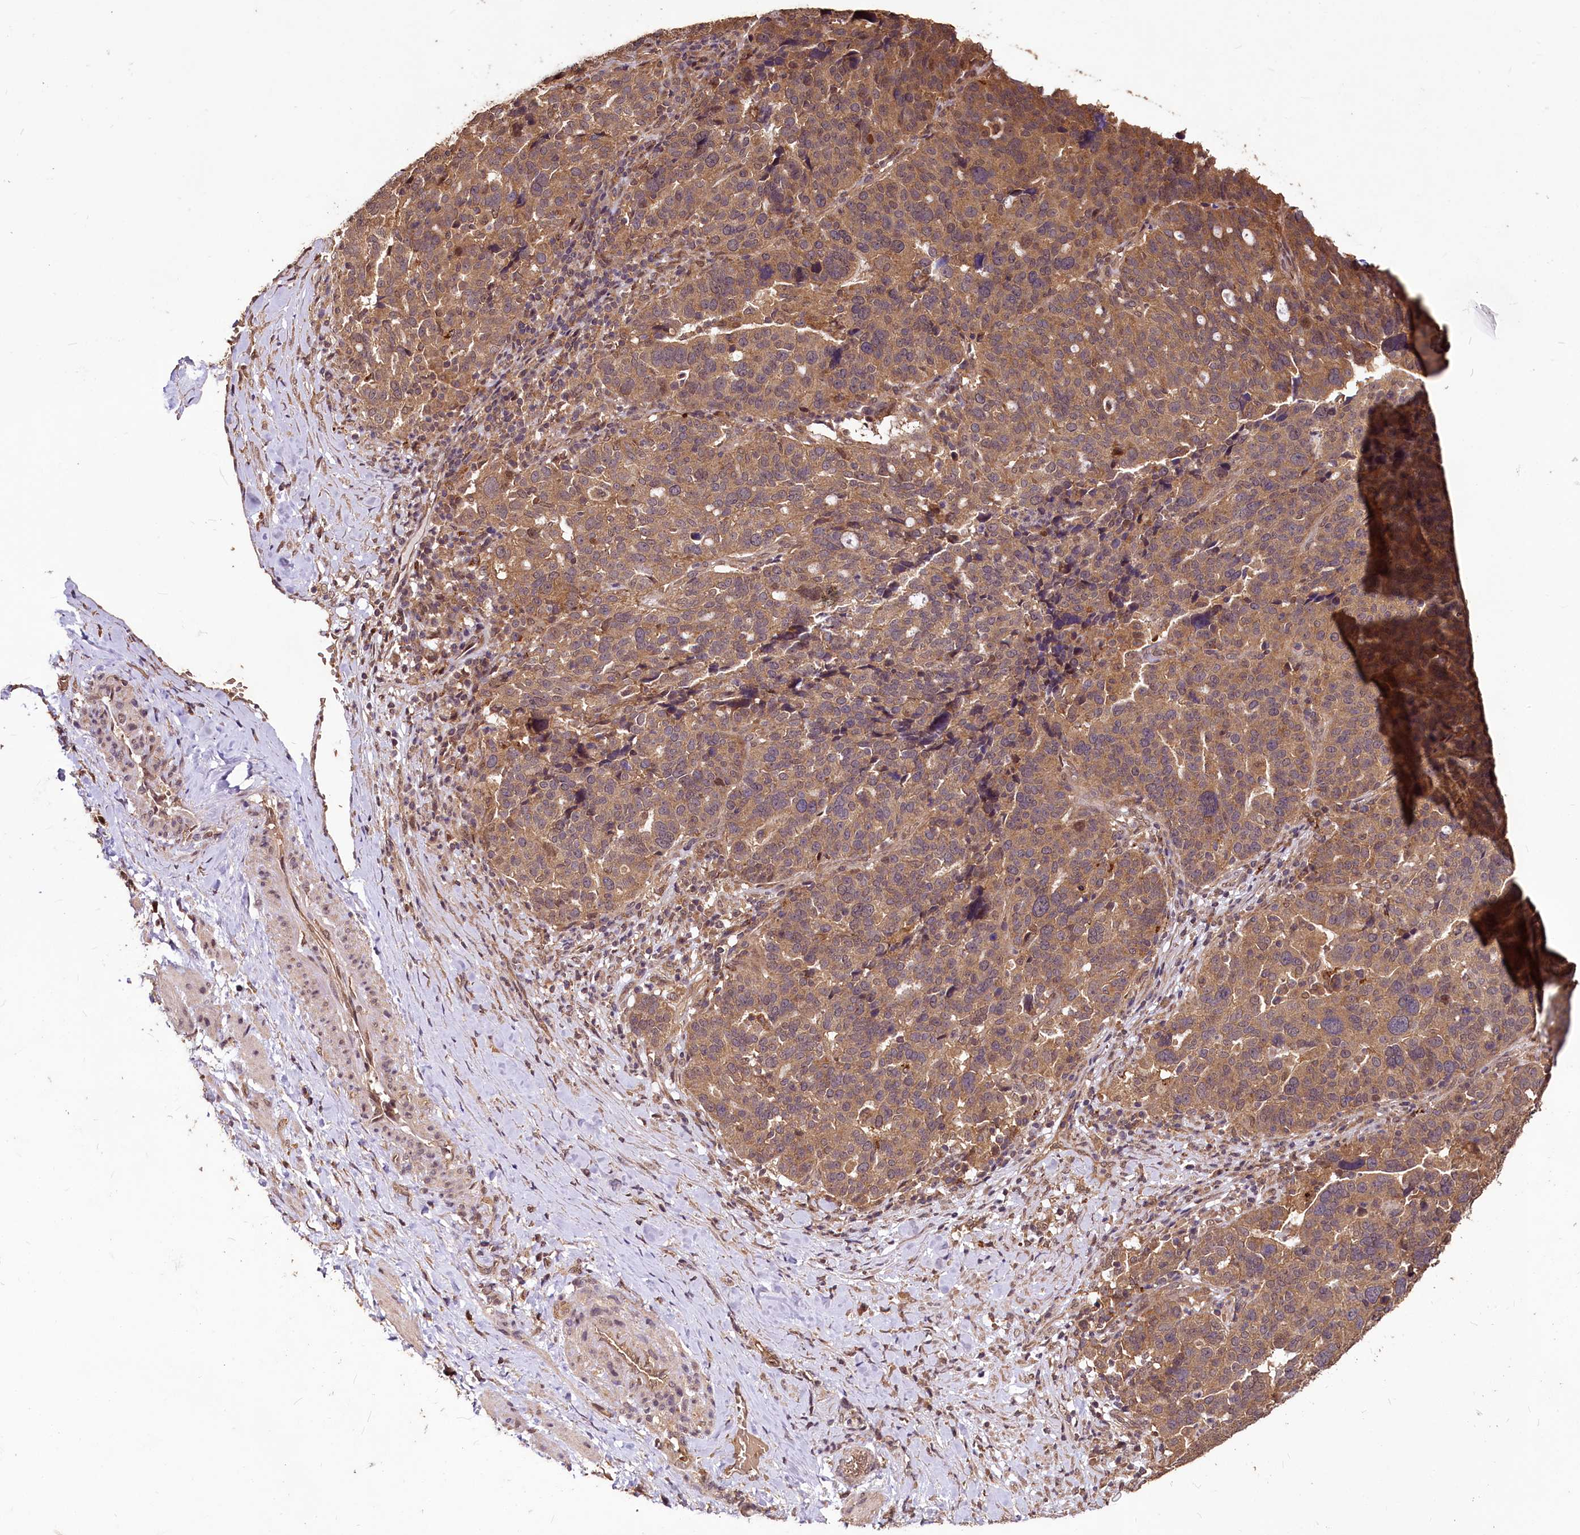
{"staining": {"intensity": "moderate", "quantity": ">75%", "location": "cytoplasmic/membranous"}, "tissue": "ovarian cancer", "cell_type": "Tumor cells", "image_type": "cancer", "snomed": [{"axis": "morphology", "description": "Cystadenocarcinoma, serous, NOS"}, {"axis": "topography", "description": "Ovary"}], "caption": "High-power microscopy captured an immunohistochemistry micrograph of ovarian serous cystadenocarcinoma, revealing moderate cytoplasmic/membranous expression in approximately >75% of tumor cells. The protein of interest is shown in brown color, while the nuclei are stained blue.", "gene": "VPS51", "patient": {"sex": "female", "age": 59}}